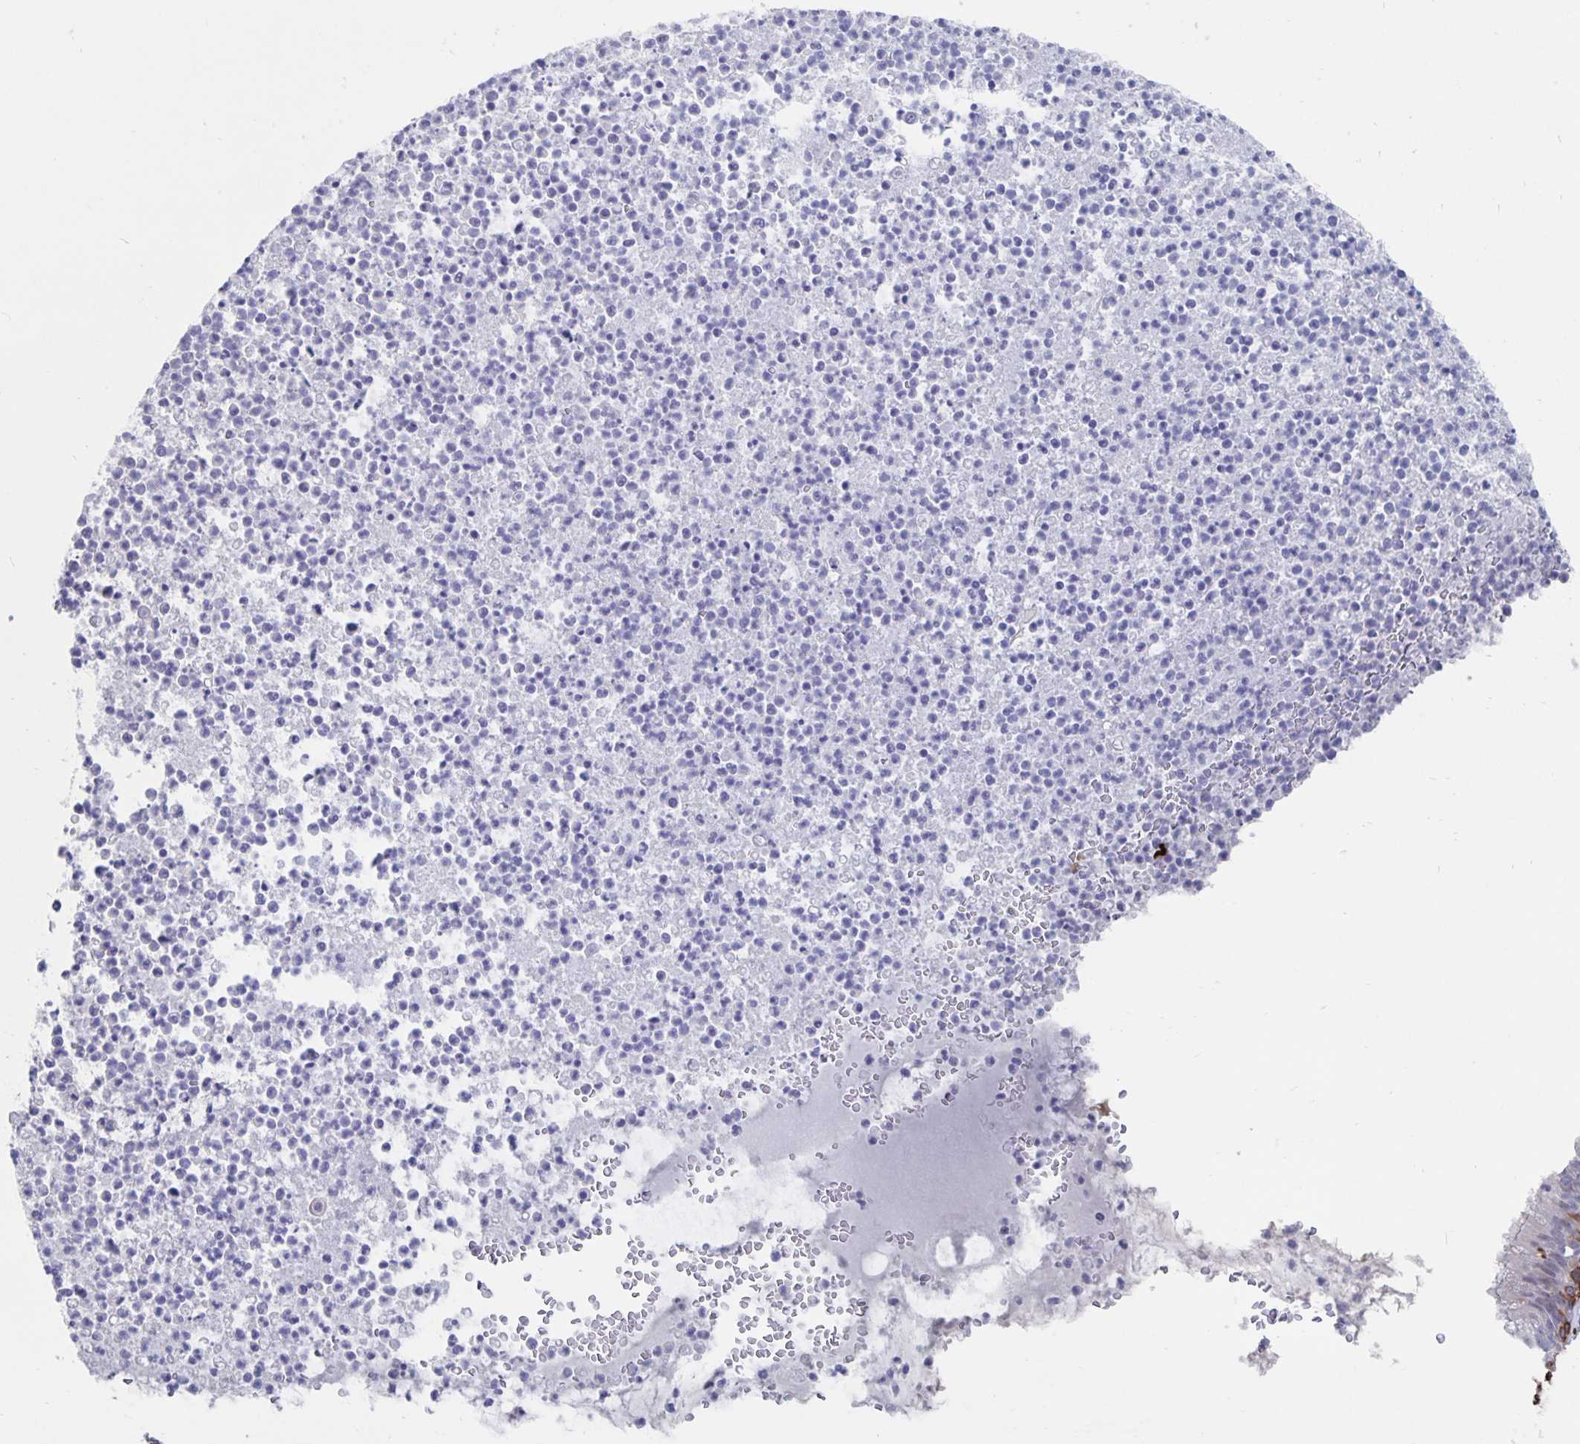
{"staining": {"intensity": "strong", "quantity": "25%-75%", "location": "cytoplasmic/membranous"}, "tissue": "bronchus", "cell_type": "Respiratory epithelial cells", "image_type": "normal", "snomed": [{"axis": "morphology", "description": "Normal tissue, NOS"}, {"axis": "topography", "description": "Cartilage tissue"}, {"axis": "topography", "description": "Bronchus"}], "caption": "Immunohistochemistry (IHC) photomicrograph of benign bronchus: human bronchus stained using immunohistochemistry shows high levels of strong protein expression localized specifically in the cytoplasmic/membranous of respiratory epithelial cells, appearing as a cytoplasmic/membranous brown color.", "gene": "DCHS2", "patient": {"sex": "male", "age": 56}}